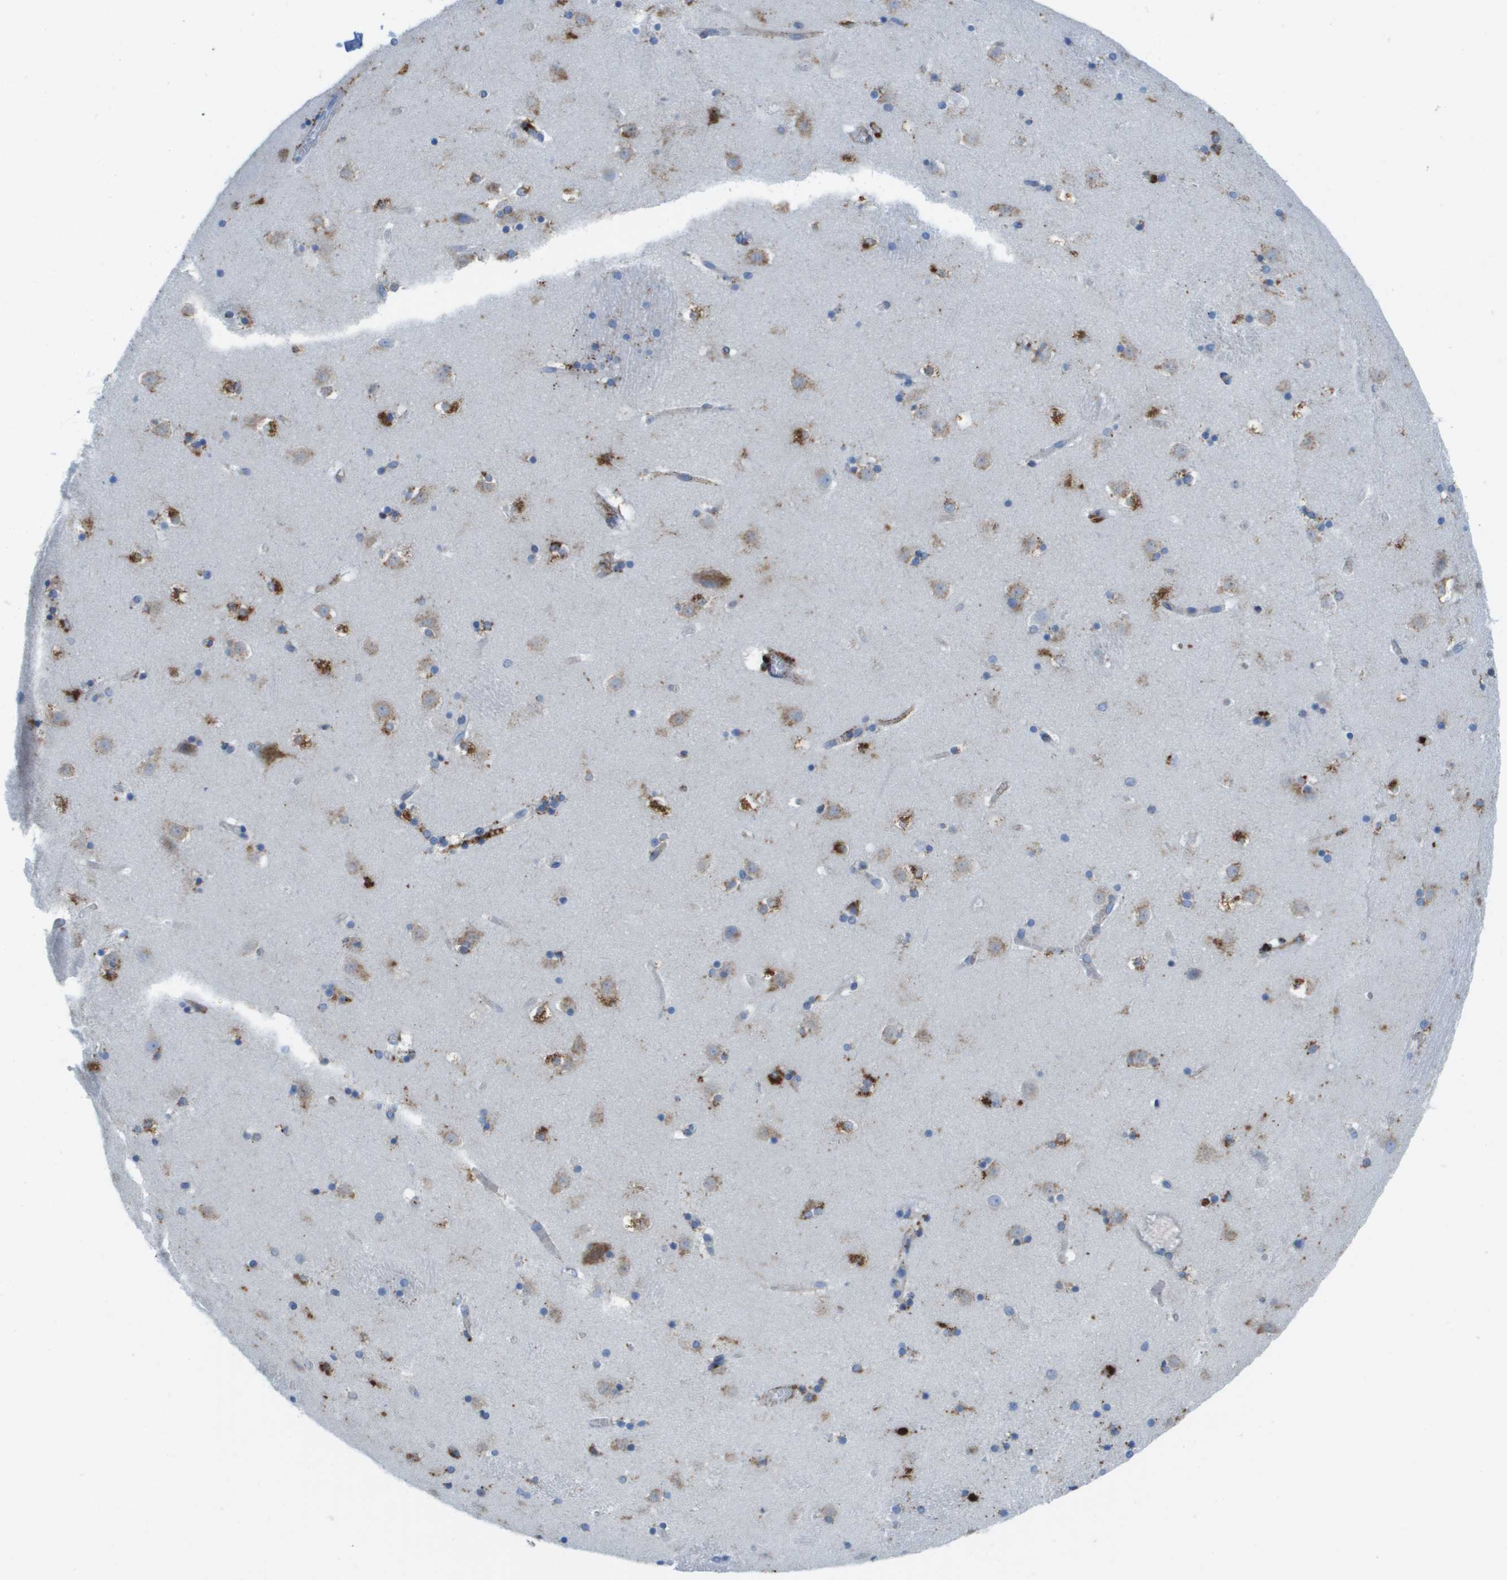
{"staining": {"intensity": "strong", "quantity": "<25%", "location": "cytoplasmic/membranous"}, "tissue": "caudate", "cell_type": "Glial cells", "image_type": "normal", "snomed": [{"axis": "morphology", "description": "Normal tissue, NOS"}, {"axis": "topography", "description": "Lateral ventricle wall"}], "caption": "This is an image of immunohistochemistry staining of unremarkable caudate, which shows strong expression in the cytoplasmic/membranous of glial cells.", "gene": "PRCP", "patient": {"sex": "male", "age": 45}}